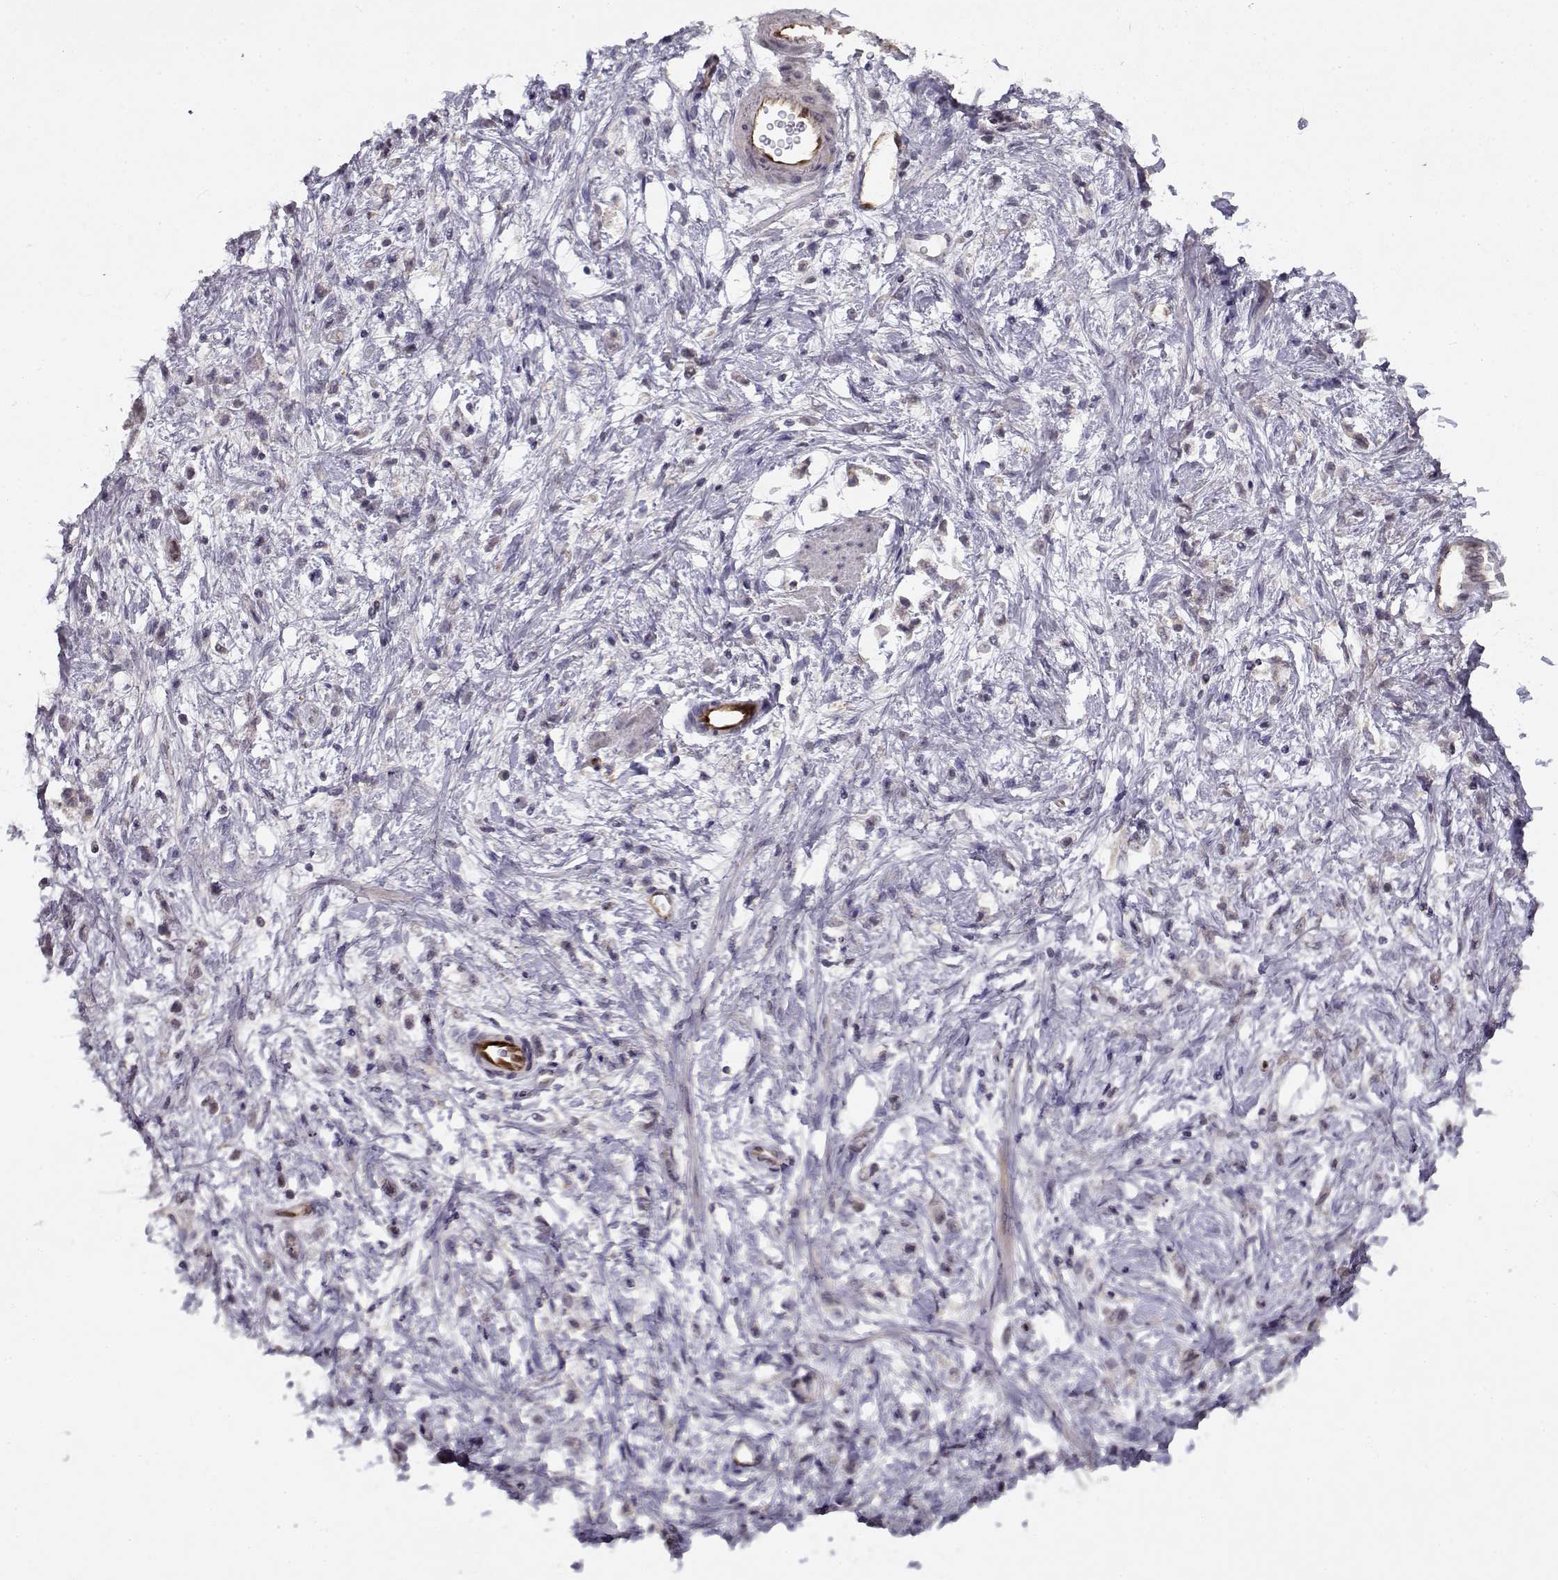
{"staining": {"intensity": "negative", "quantity": "none", "location": "none"}, "tissue": "stomach cancer", "cell_type": "Tumor cells", "image_type": "cancer", "snomed": [{"axis": "morphology", "description": "Adenocarcinoma, NOS"}, {"axis": "topography", "description": "Stomach"}], "caption": "Image shows no significant protein expression in tumor cells of stomach cancer.", "gene": "BMX", "patient": {"sex": "female", "age": 60}}